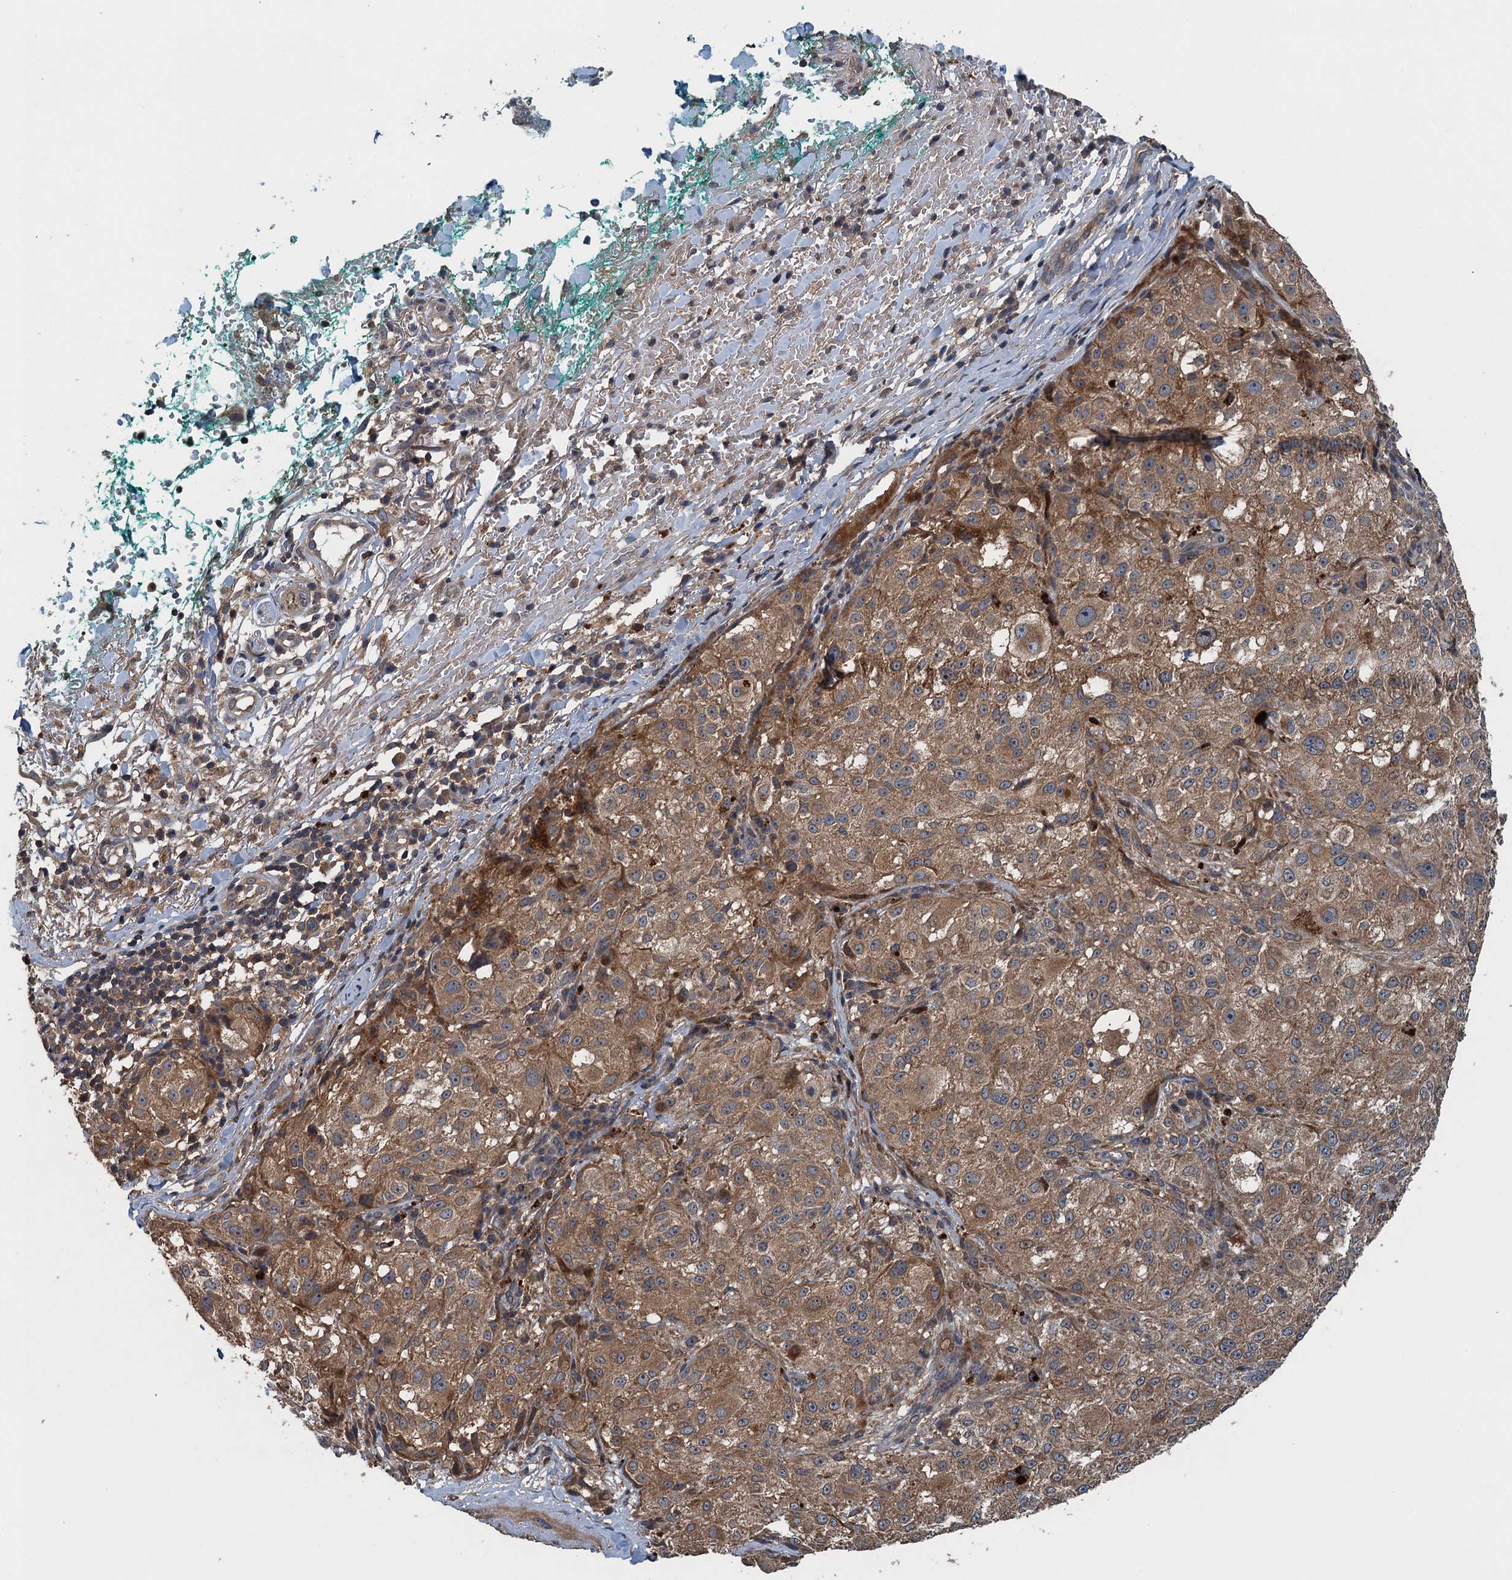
{"staining": {"intensity": "moderate", "quantity": ">75%", "location": "cytoplasmic/membranous"}, "tissue": "melanoma", "cell_type": "Tumor cells", "image_type": "cancer", "snomed": [{"axis": "morphology", "description": "Necrosis, NOS"}, {"axis": "morphology", "description": "Malignant melanoma, NOS"}, {"axis": "topography", "description": "Skin"}], "caption": "DAB immunohistochemical staining of human malignant melanoma shows moderate cytoplasmic/membranous protein positivity in about >75% of tumor cells.", "gene": "BORCS5", "patient": {"sex": "female", "age": 87}}